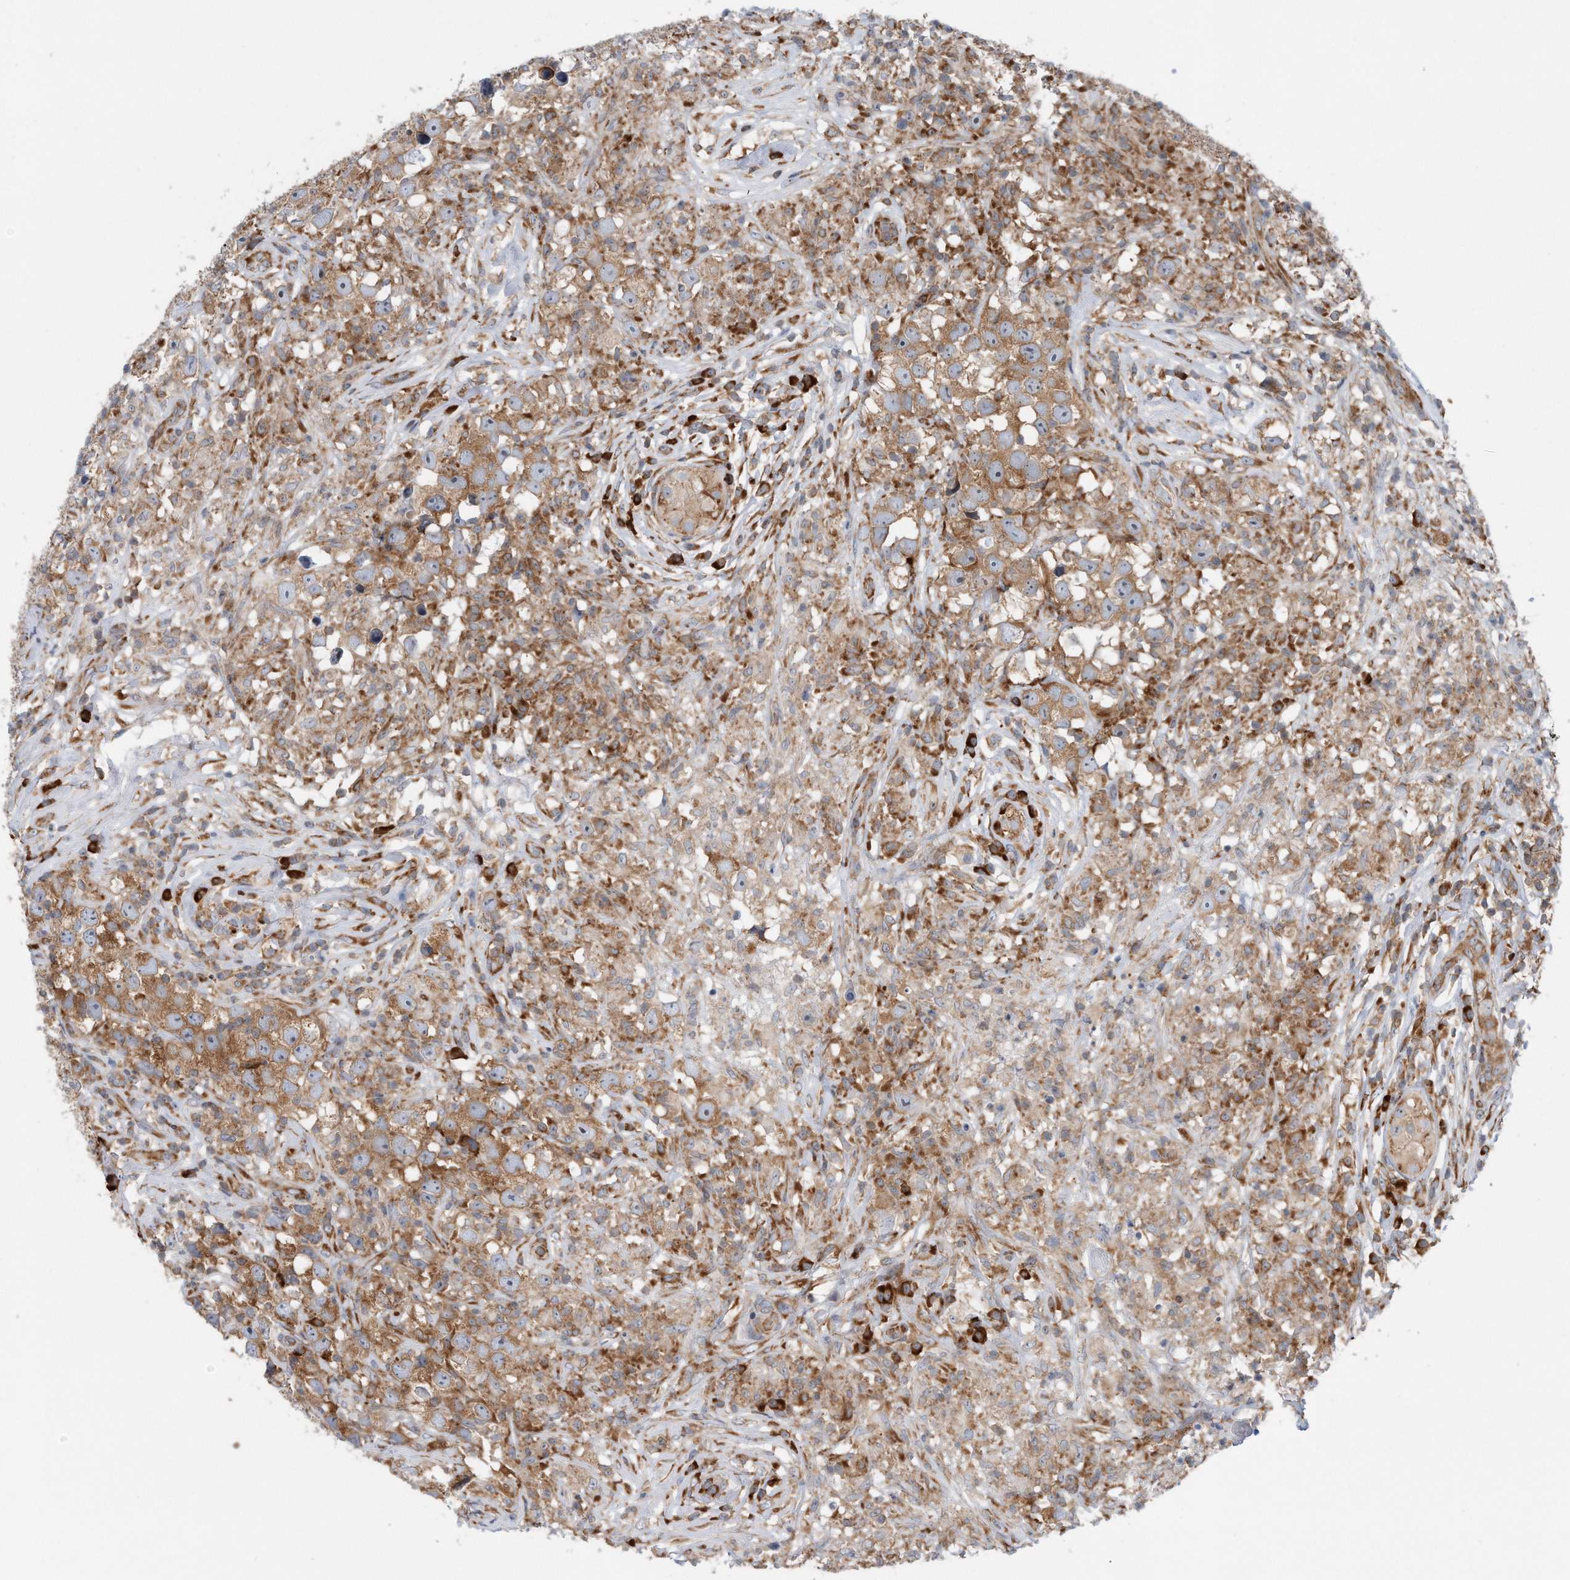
{"staining": {"intensity": "moderate", "quantity": ">75%", "location": "cytoplasmic/membranous"}, "tissue": "testis cancer", "cell_type": "Tumor cells", "image_type": "cancer", "snomed": [{"axis": "morphology", "description": "Seminoma, NOS"}, {"axis": "topography", "description": "Testis"}], "caption": "The image reveals staining of testis cancer, revealing moderate cytoplasmic/membranous protein expression (brown color) within tumor cells. Using DAB (3,3'-diaminobenzidine) (brown) and hematoxylin (blue) stains, captured at high magnification using brightfield microscopy.", "gene": "RPL26L1", "patient": {"sex": "male", "age": 49}}